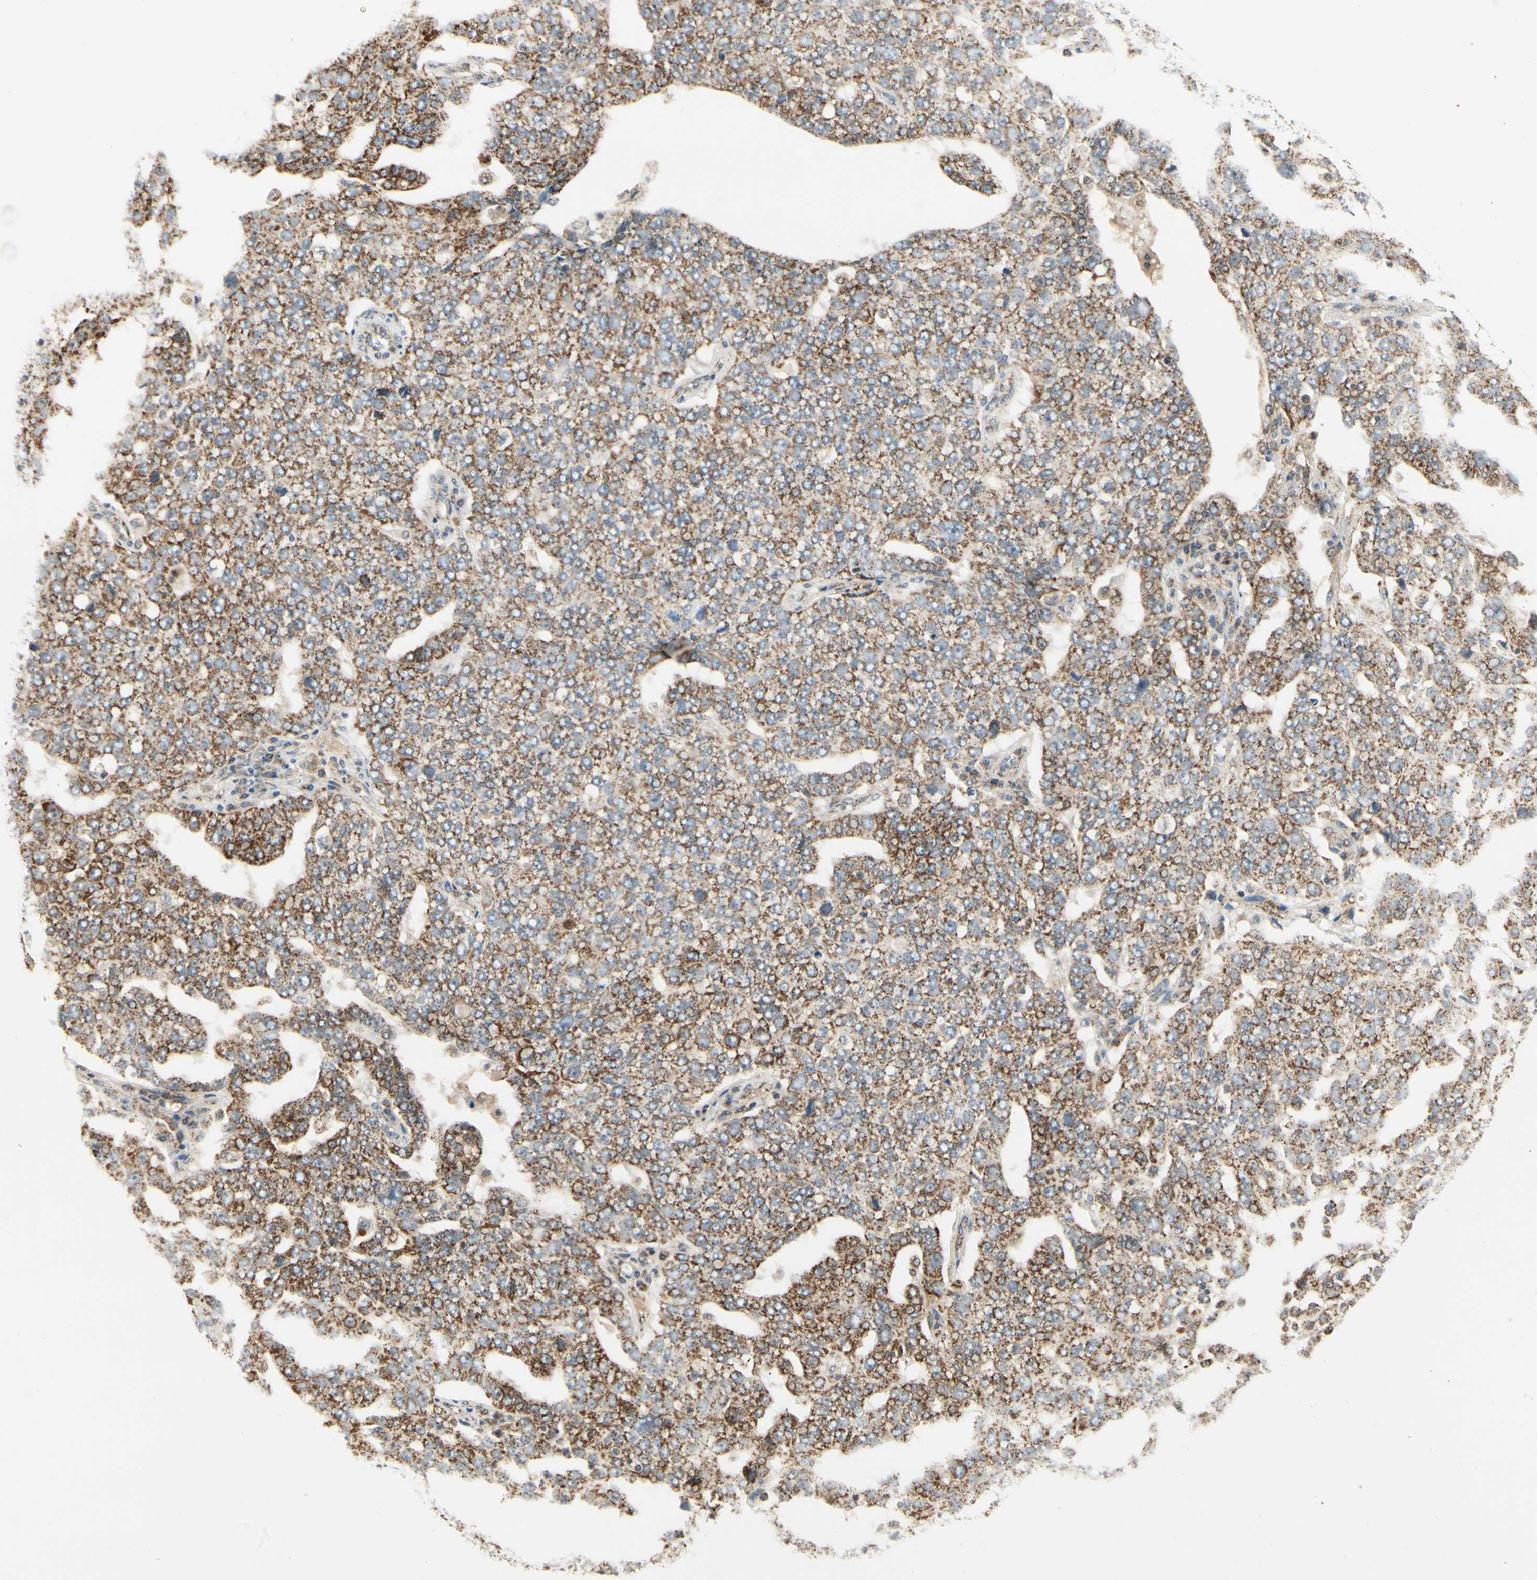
{"staining": {"intensity": "strong", "quantity": ">75%", "location": "cytoplasmic/membranous"}, "tissue": "ovarian cancer", "cell_type": "Tumor cells", "image_type": "cancer", "snomed": [{"axis": "morphology", "description": "Carcinoma, endometroid"}, {"axis": "topography", "description": "Ovary"}], "caption": "This is an image of immunohistochemistry staining of ovarian cancer, which shows strong expression in the cytoplasmic/membranous of tumor cells.", "gene": "ANKS6", "patient": {"sex": "female", "age": 62}}